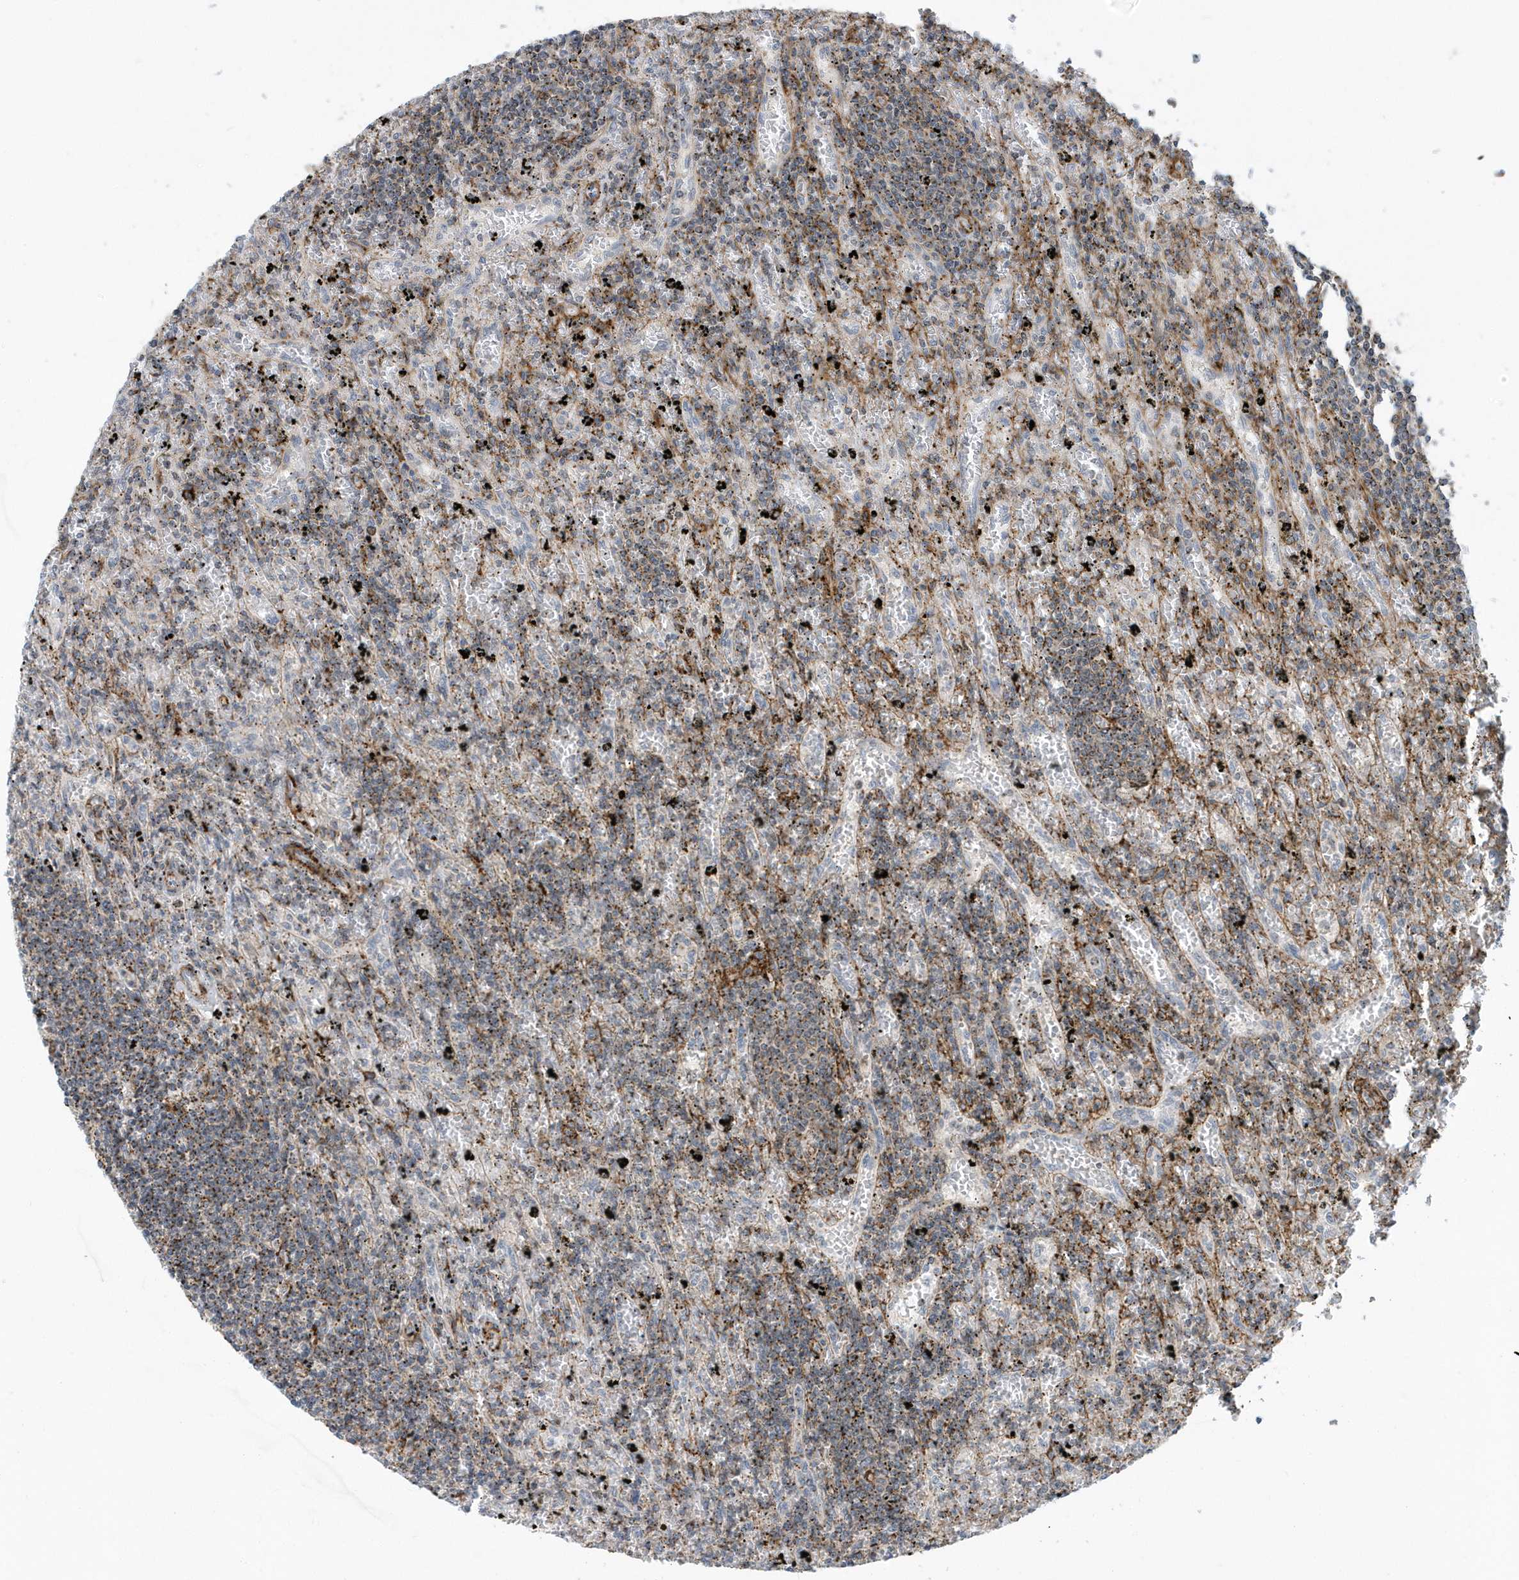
{"staining": {"intensity": "moderate", "quantity": "<25%", "location": "cytoplasmic/membranous"}, "tissue": "lymphoma", "cell_type": "Tumor cells", "image_type": "cancer", "snomed": [{"axis": "morphology", "description": "Malignant lymphoma, non-Hodgkin's type, Low grade"}, {"axis": "topography", "description": "Spleen"}], "caption": "An image showing moderate cytoplasmic/membranous positivity in about <25% of tumor cells in lymphoma, as visualized by brown immunohistochemical staining.", "gene": "HRH4", "patient": {"sex": "male", "age": 76}}